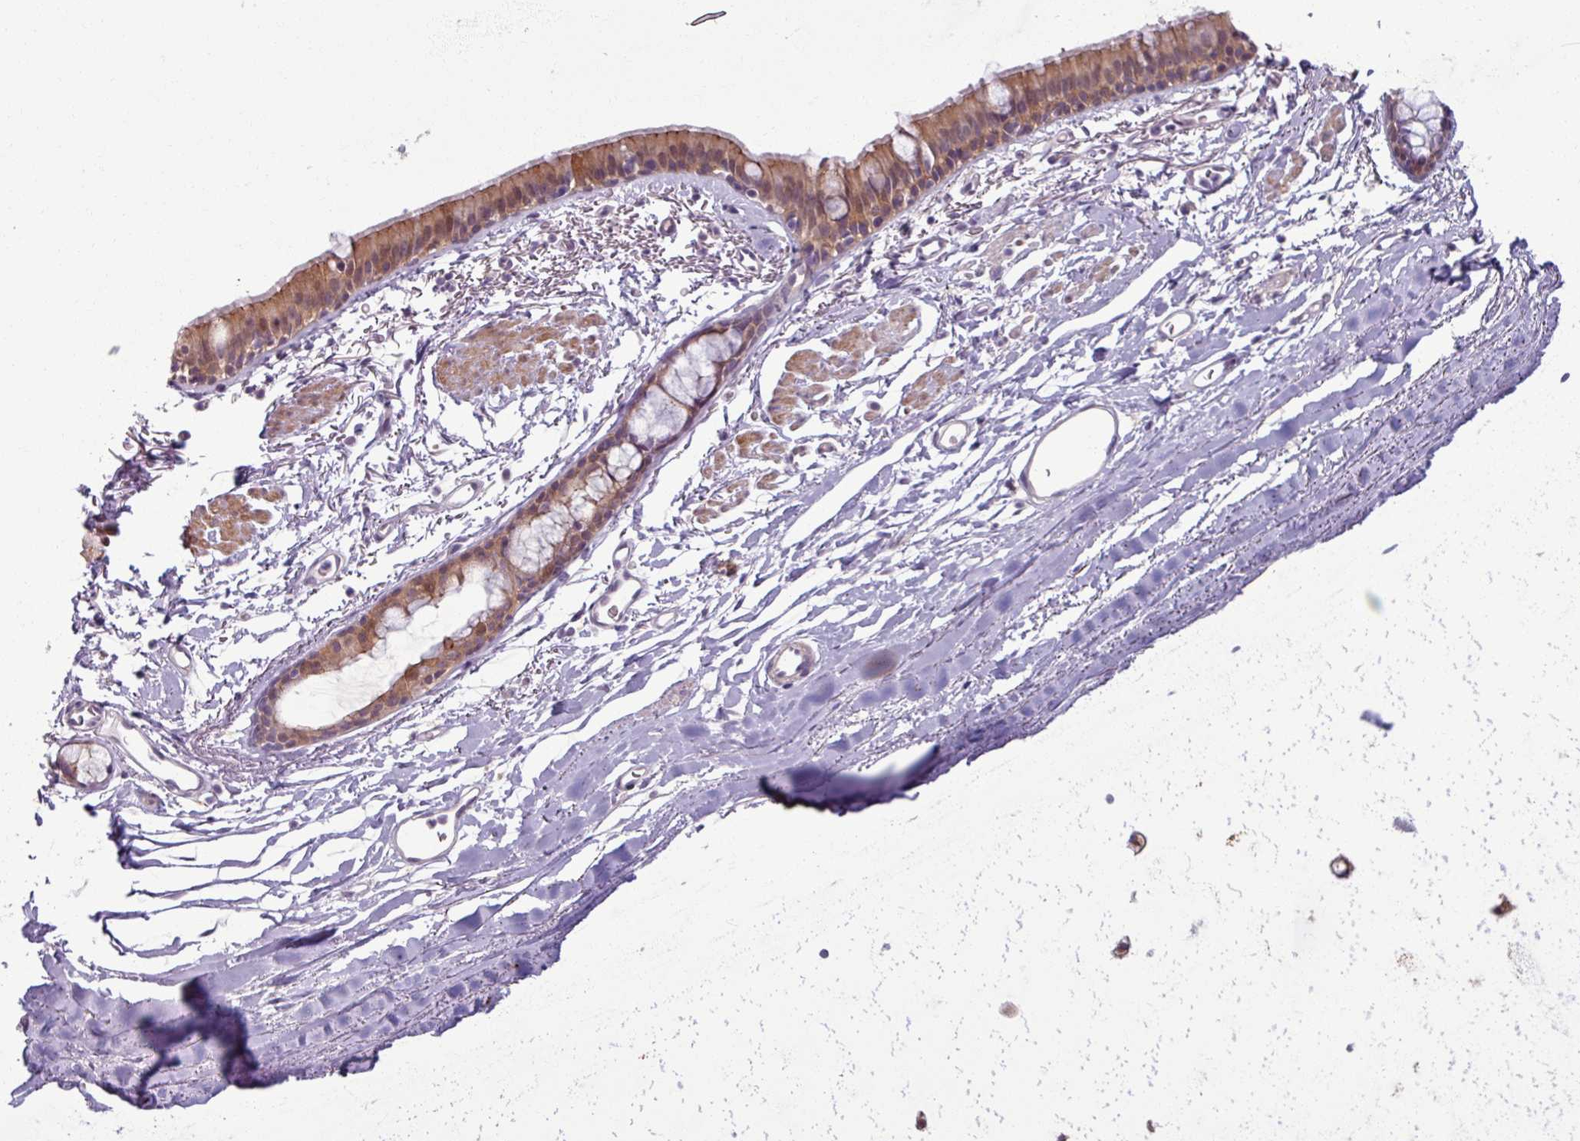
{"staining": {"intensity": "moderate", "quantity": ">75%", "location": "cytoplasmic/membranous,nuclear"}, "tissue": "bronchus", "cell_type": "Respiratory epithelial cells", "image_type": "normal", "snomed": [{"axis": "morphology", "description": "Normal tissue, NOS"}, {"axis": "topography", "description": "Bronchus"}], "caption": "An image showing moderate cytoplasmic/membranous,nuclear expression in about >75% of respiratory epithelial cells in normal bronchus, as visualized by brown immunohistochemical staining.", "gene": "PNMA6A", "patient": {"sex": "male", "age": 67}}